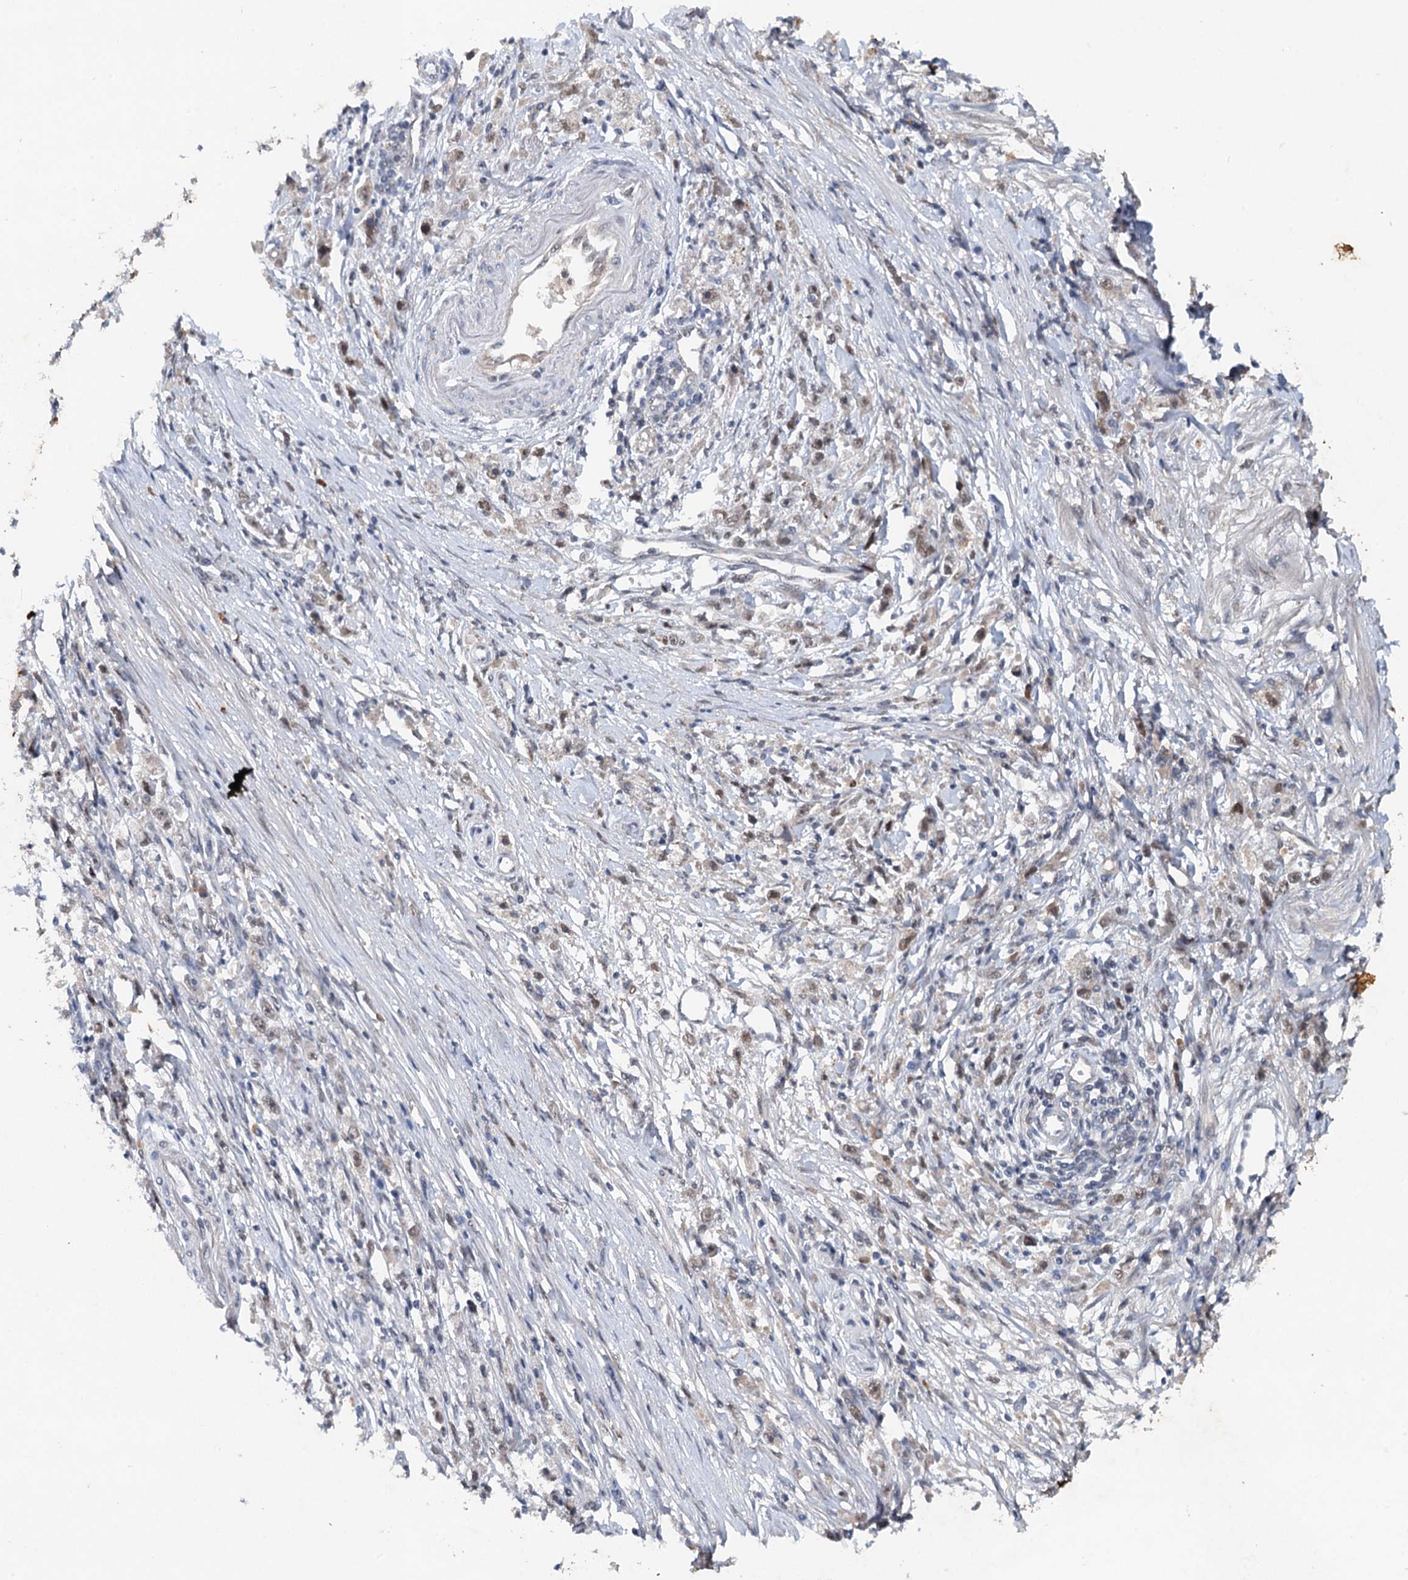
{"staining": {"intensity": "weak", "quantity": "<25%", "location": "nuclear"}, "tissue": "stomach cancer", "cell_type": "Tumor cells", "image_type": "cancer", "snomed": [{"axis": "morphology", "description": "Adenocarcinoma, NOS"}, {"axis": "topography", "description": "Stomach"}], "caption": "This is an immunohistochemistry (IHC) photomicrograph of stomach adenocarcinoma. There is no positivity in tumor cells.", "gene": "CSTF3", "patient": {"sex": "female", "age": 59}}